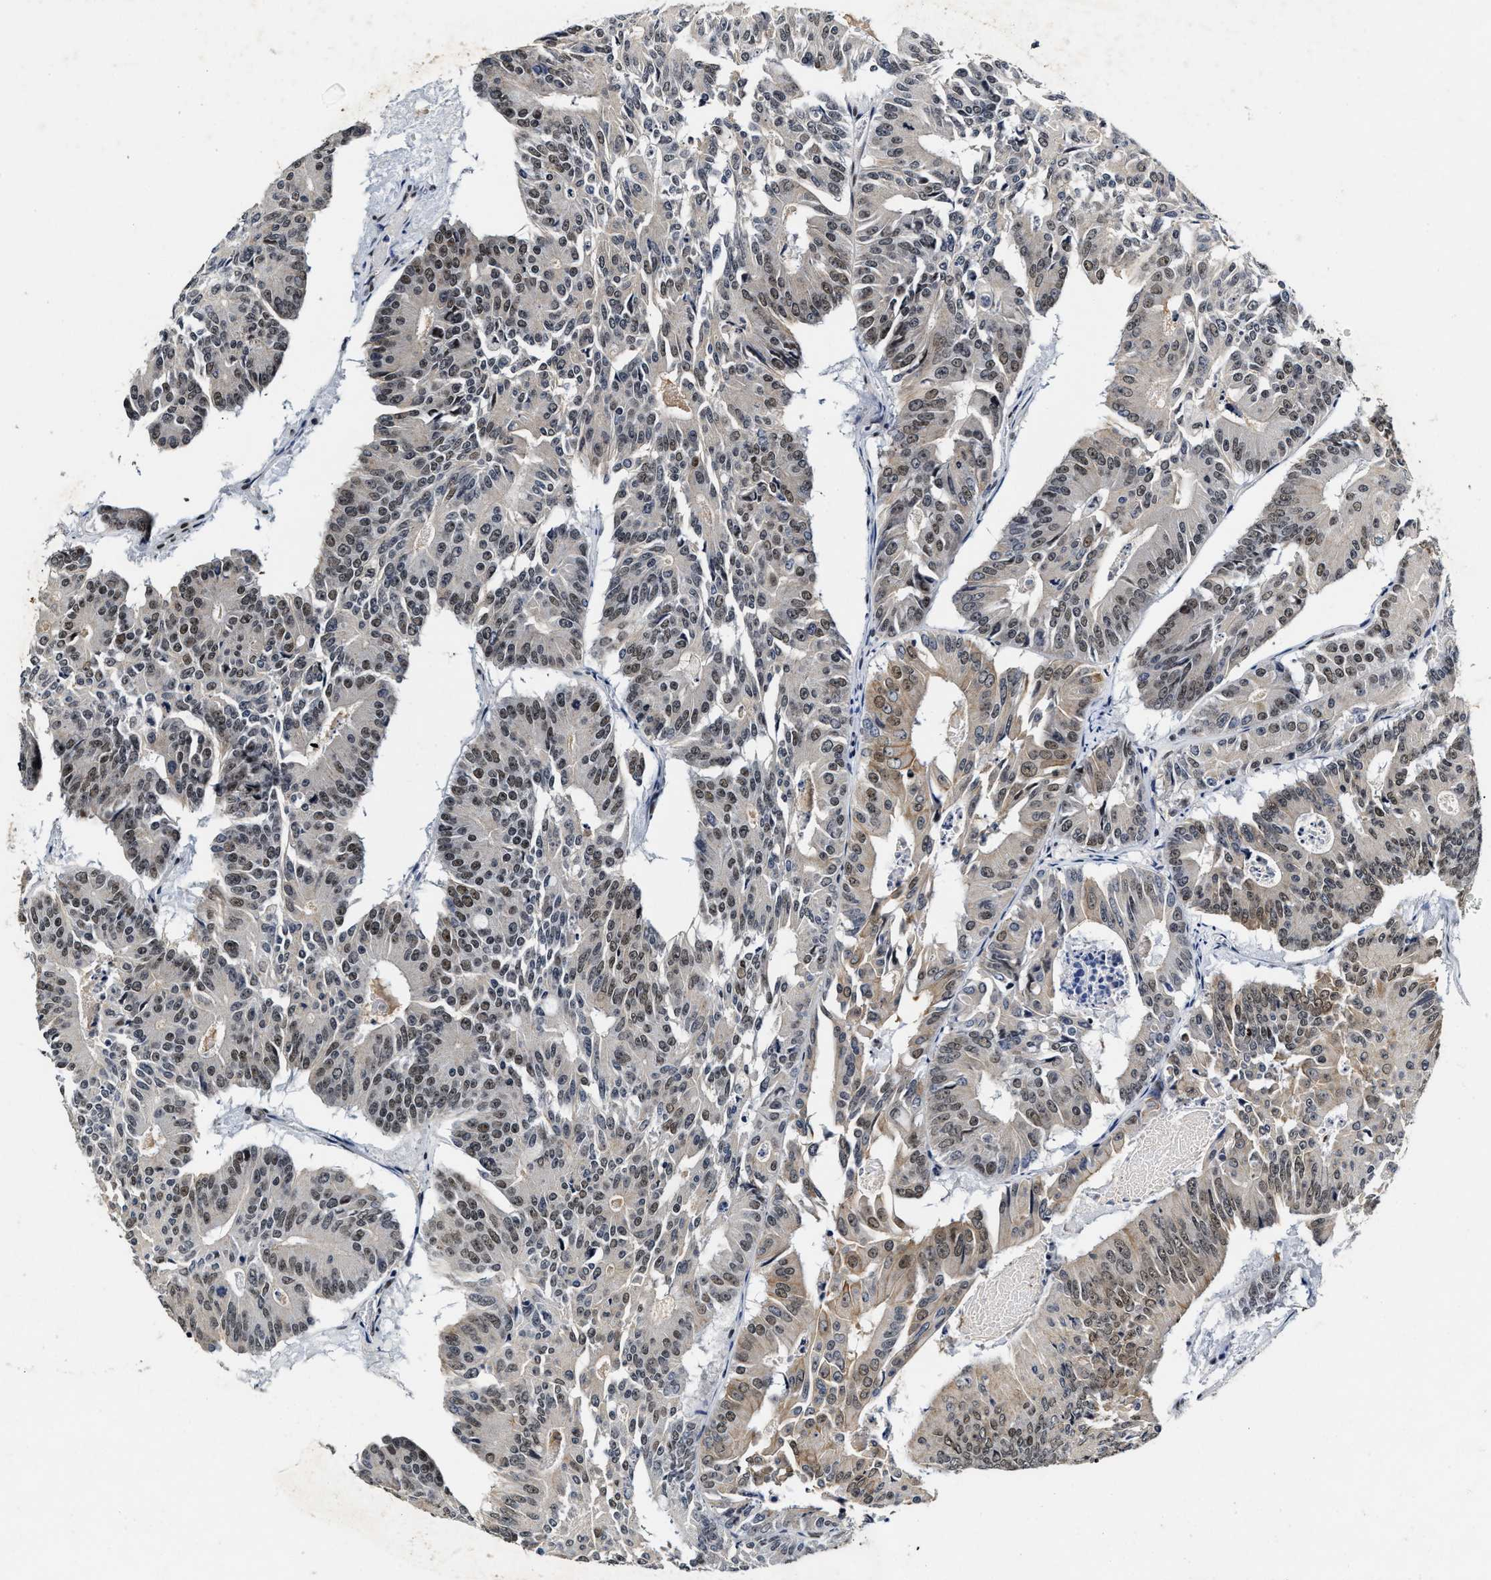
{"staining": {"intensity": "moderate", "quantity": ">75%", "location": "nuclear"}, "tissue": "colorectal cancer", "cell_type": "Tumor cells", "image_type": "cancer", "snomed": [{"axis": "morphology", "description": "Adenocarcinoma, NOS"}, {"axis": "topography", "description": "Colon"}], "caption": "Immunohistochemical staining of adenocarcinoma (colorectal) shows medium levels of moderate nuclear expression in about >75% of tumor cells.", "gene": "INIP", "patient": {"sex": "male", "age": 87}}